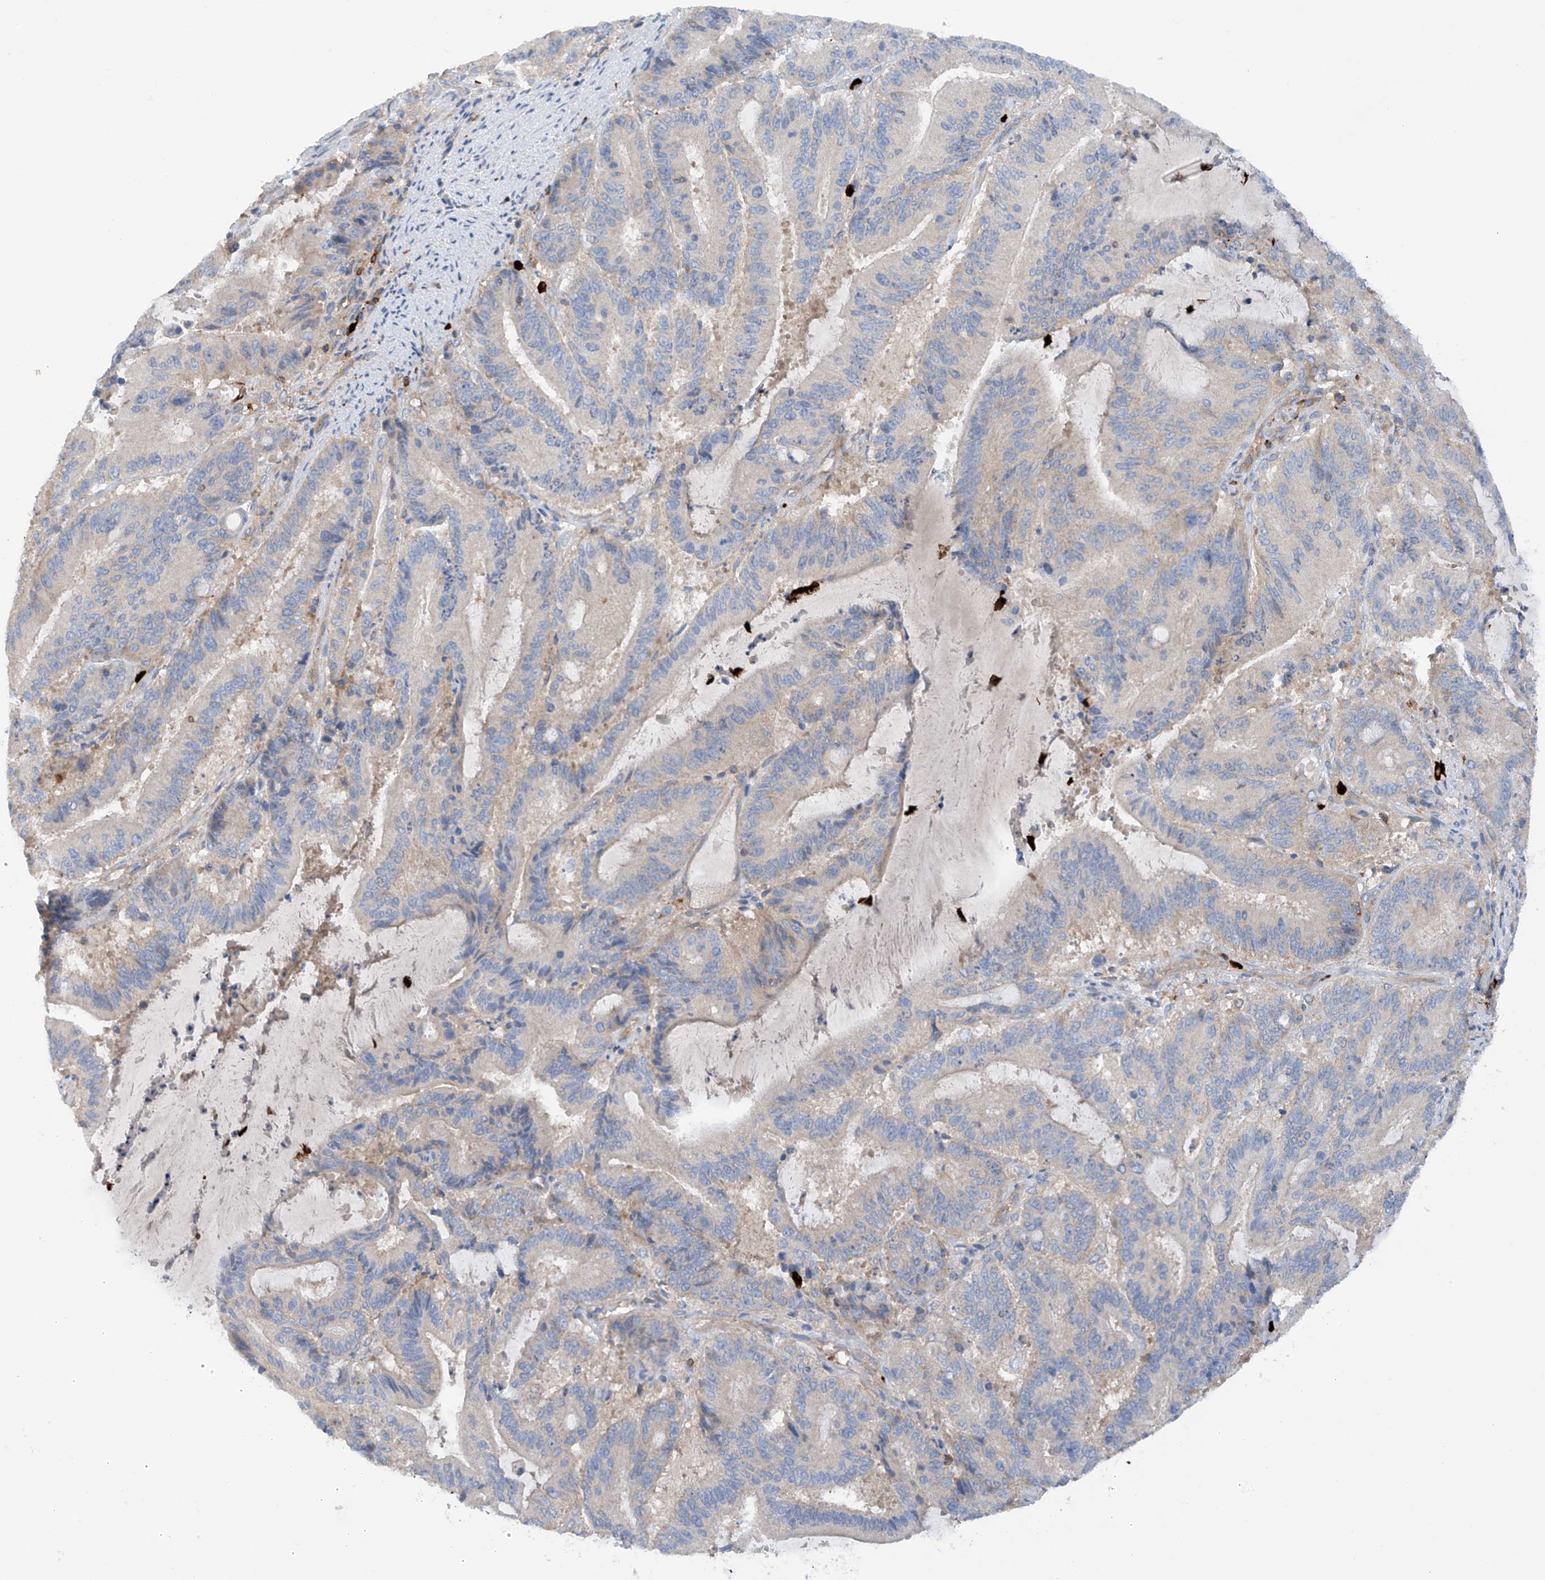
{"staining": {"intensity": "negative", "quantity": "none", "location": "none"}, "tissue": "liver cancer", "cell_type": "Tumor cells", "image_type": "cancer", "snomed": [{"axis": "morphology", "description": "Normal tissue, NOS"}, {"axis": "morphology", "description": "Cholangiocarcinoma"}, {"axis": "topography", "description": "Liver"}, {"axis": "topography", "description": "Peripheral nerve tissue"}], "caption": "The immunohistochemistry (IHC) image has no significant staining in tumor cells of liver cancer (cholangiocarcinoma) tissue.", "gene": "PHACTR2", "patient": {"sex": "female", "age": 73}}